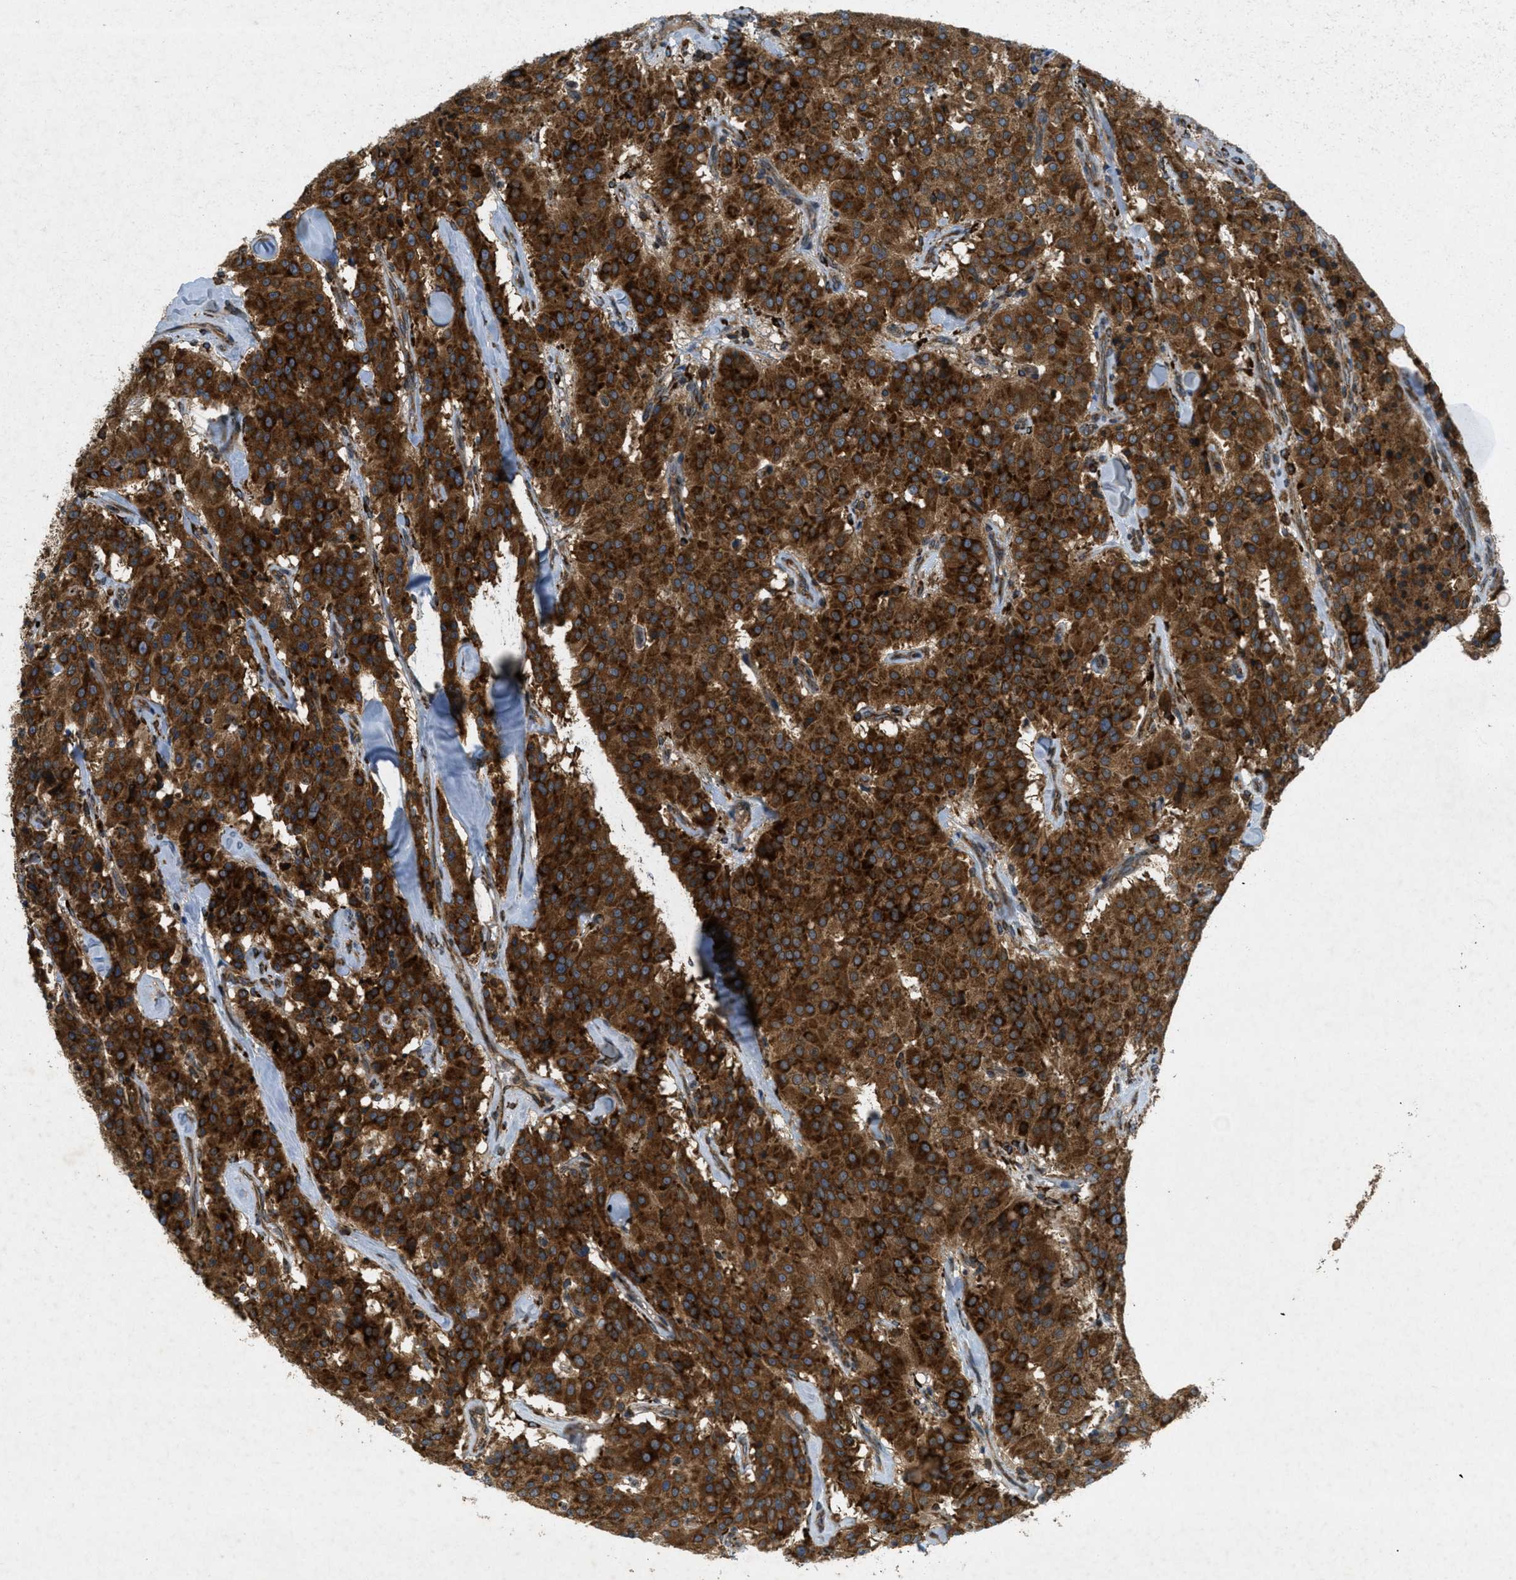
{"staining": {"intensity": "strong", "quantity": ">75%", "location": "cytoplasmic/membranous"}, "tissue": "carcinoid", "cell_type": "Tumor cells", "image_type": "cancer", "snomed": [{"axis": "morphology", "description": "Carcinoid, malignant, NOS"}, {"axis": "topography", "description": "Lung"}], "caption": "About >75% of tumor cells in carcinoid (malignant) demonstrate strong cytoplasmic/membranous protein expression as visualized by brown immunohistochemical staining.", "gene": "PCDH18", "patient": {"sex": "male", "age": 30}}